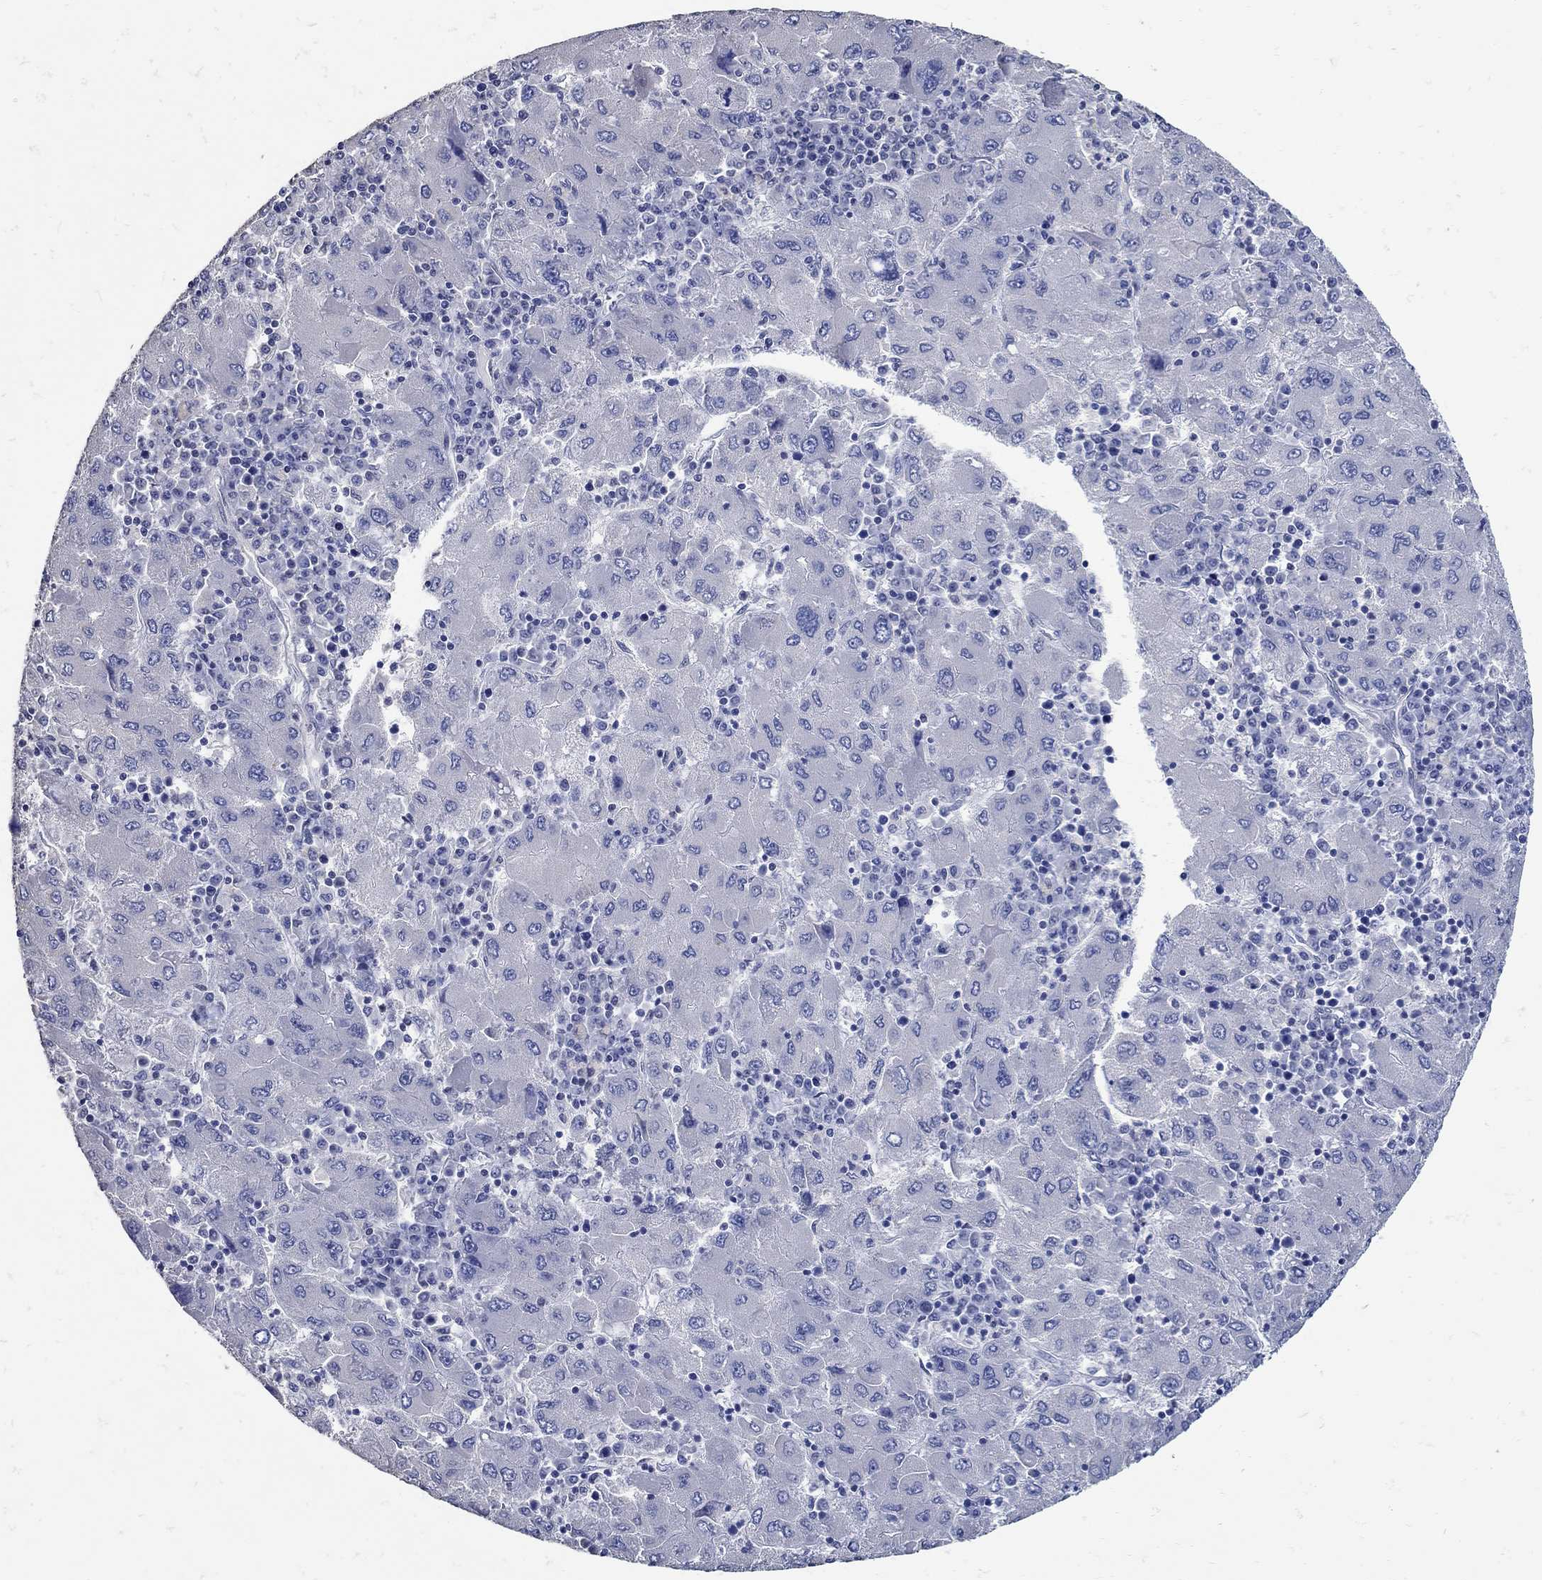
{"staining": {"intensity": "negative", "quantity": "none", "location": "none"}, "tissue": "liver cancer", "cell_type": "Tumor cells", "image_type": "cancer", "snomed": [{"axis": "morphology", "description": "Carcinoma, Hepatocellular, NOS"}, {"axis": "topography", "description": "Liver"}], "caption": "High power microscopy photomicrograph of an immunohistochemistry (IHC) micrograph of liver hepatocellular carcinoma, revealing no significant positivity in tumor cells.", "gene": "KCNN3", "patient": {"sex": "male", "age": 75}}